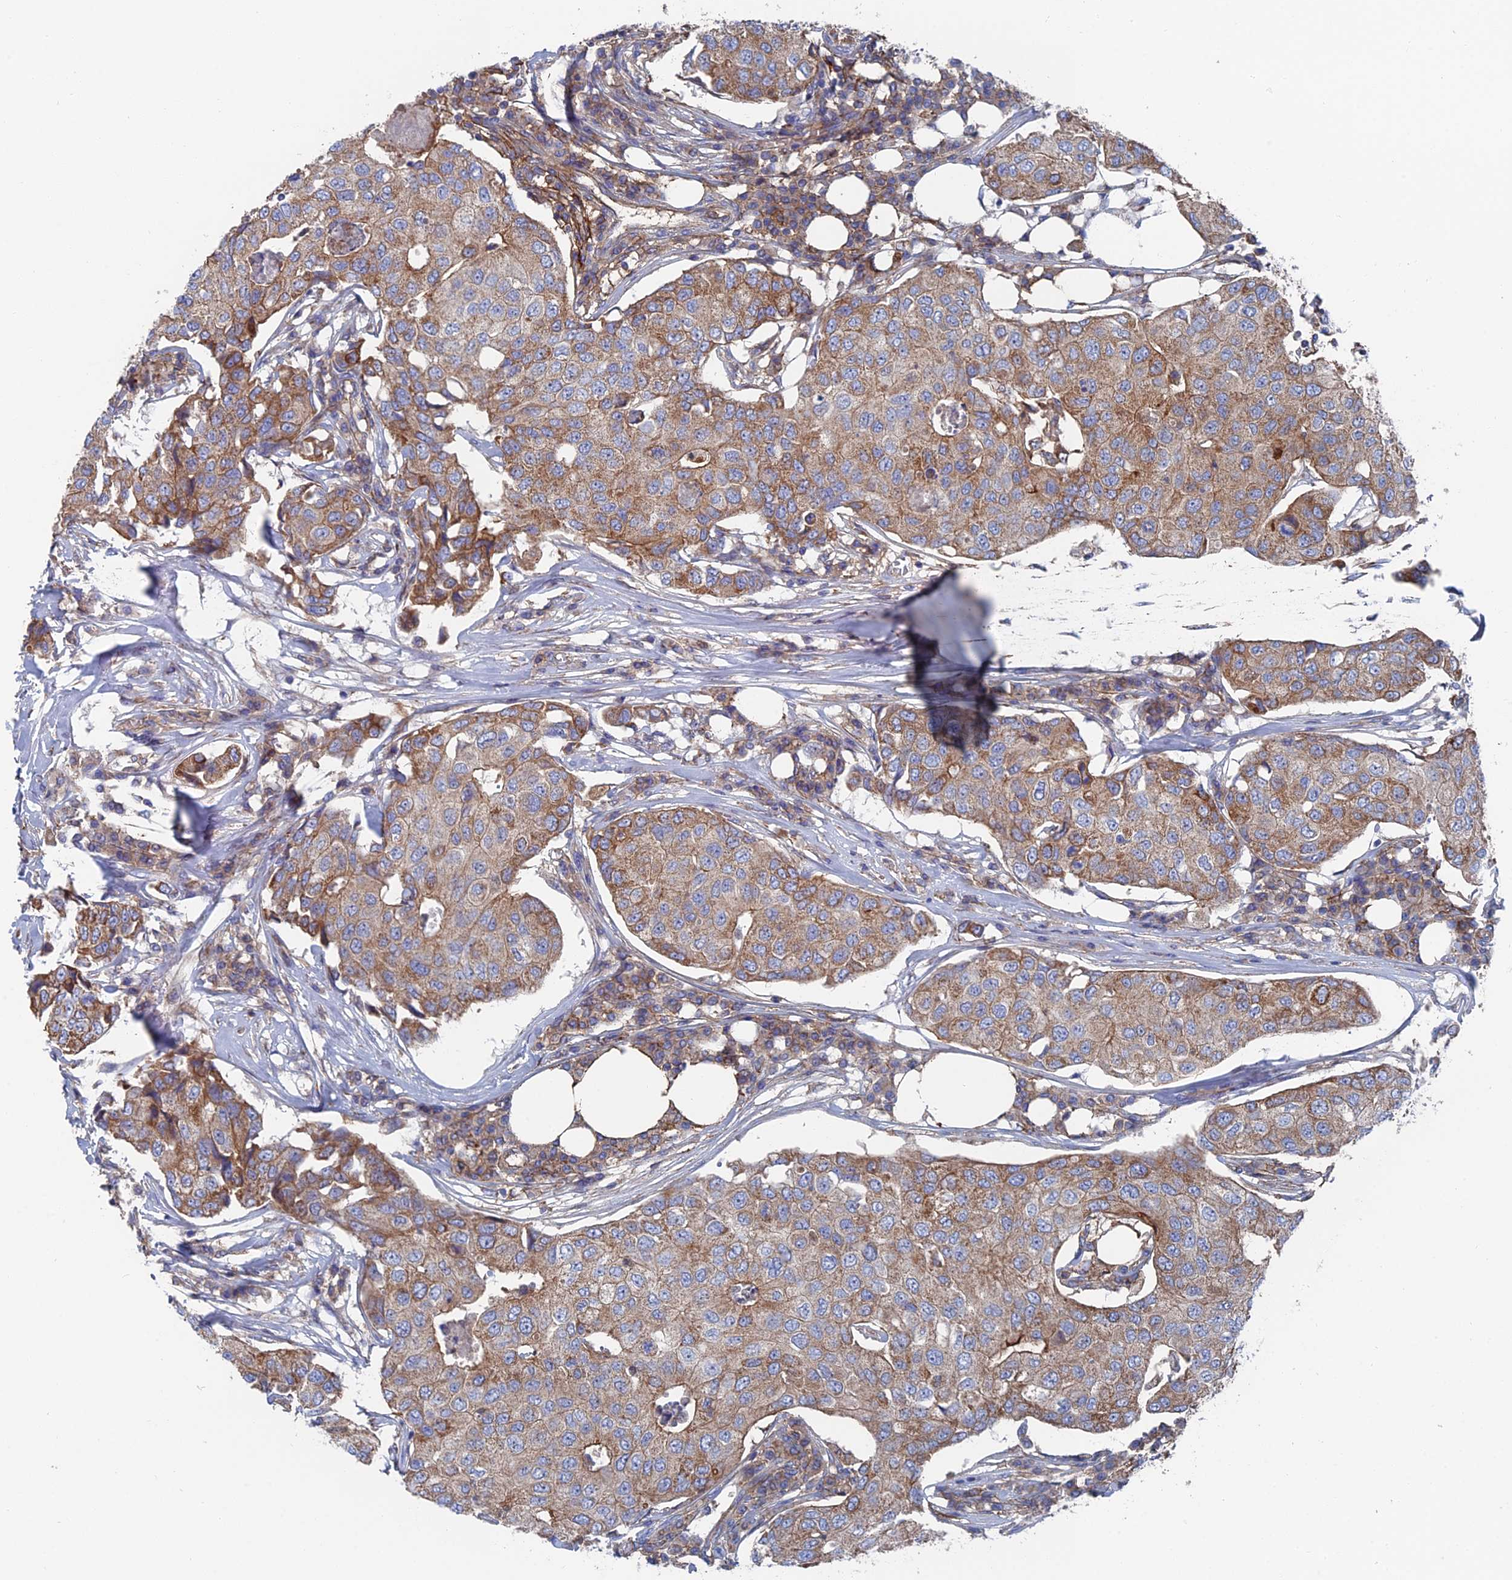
{"staining": {"intensity": "moderate", "quantity": "25%-75%", "location": "cytoplasmic/membranous"}, "tissue": "breast cancer", "cell_type": "Tumor cells", "image_type": "cancer", "snomed": [{"axis": "morphology", "description": "Duct carcinoma"}, {"axis": "topography", "description": "Breast"}], "caption": "This photomicrograph demonstrates IHC staining of human breast cancer, with medium moderate cytoplasmic/membranous expression in about 25%-75% of tumor cells.", "gene": "SNX11", "patient": {"sex": "female", "age": 80}}